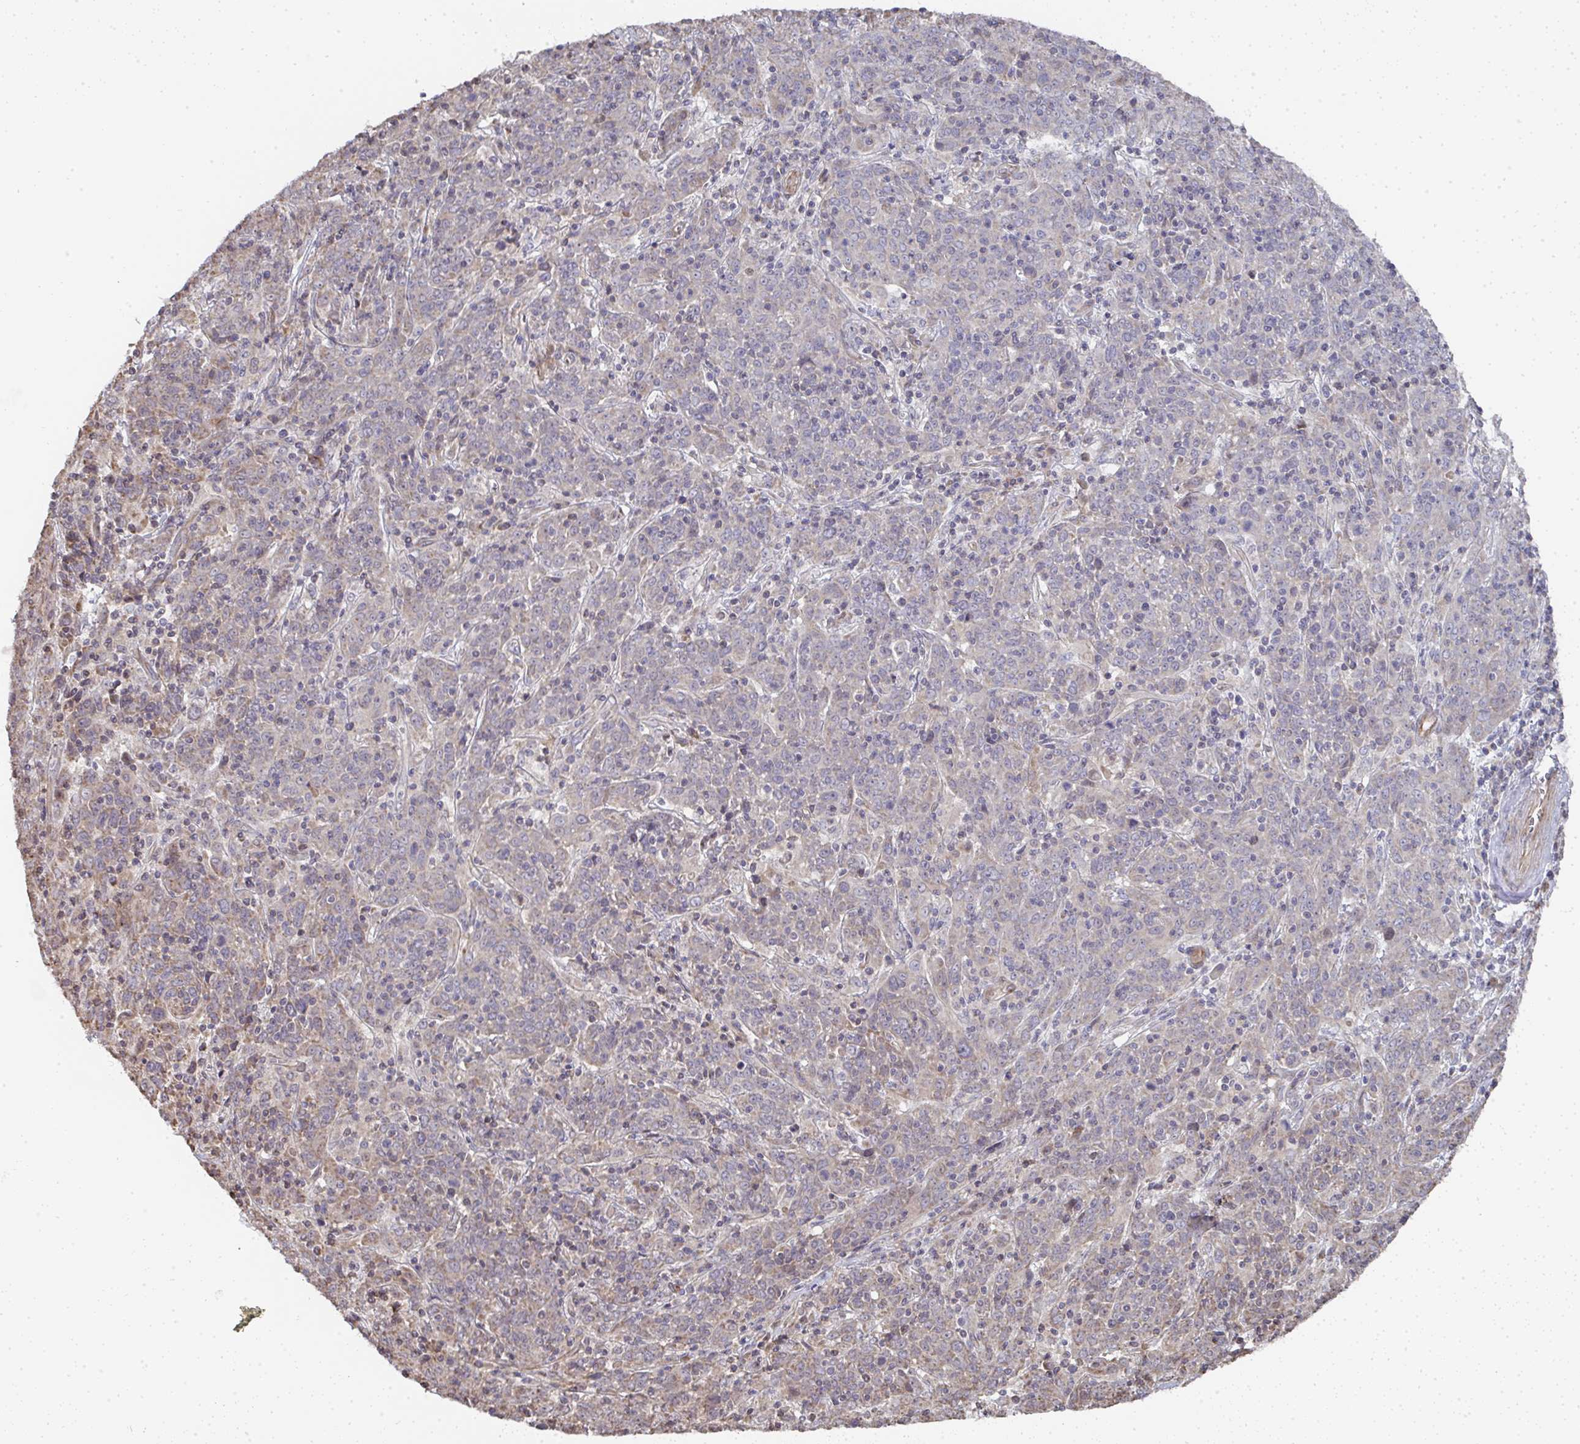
{"staining": {"intensity": "weak", "quantity": "<25%", "location": "cytoplasmic/membranous"}, "tissue": "cervical cancer", "cell_type": "Tumor cells", "image_type": "cancer", "snomed": [{"axis": "morphology", "description": "Squamous cell carcinoma, NOS"}, {"axis": "topography", "description": "Cervix"}], "caption": "This image is of cervical cancer stained with immunohistochemistry (IHC) to label a protein in brown with the nuclei are counter-stained blue. There is no positivity in tumor cells. (Brightfield microscopy of DAB immunohistochemistry at high magnification).", "gene": "AGTPBP1", "patient": {"sex": "female", "age": 67}}